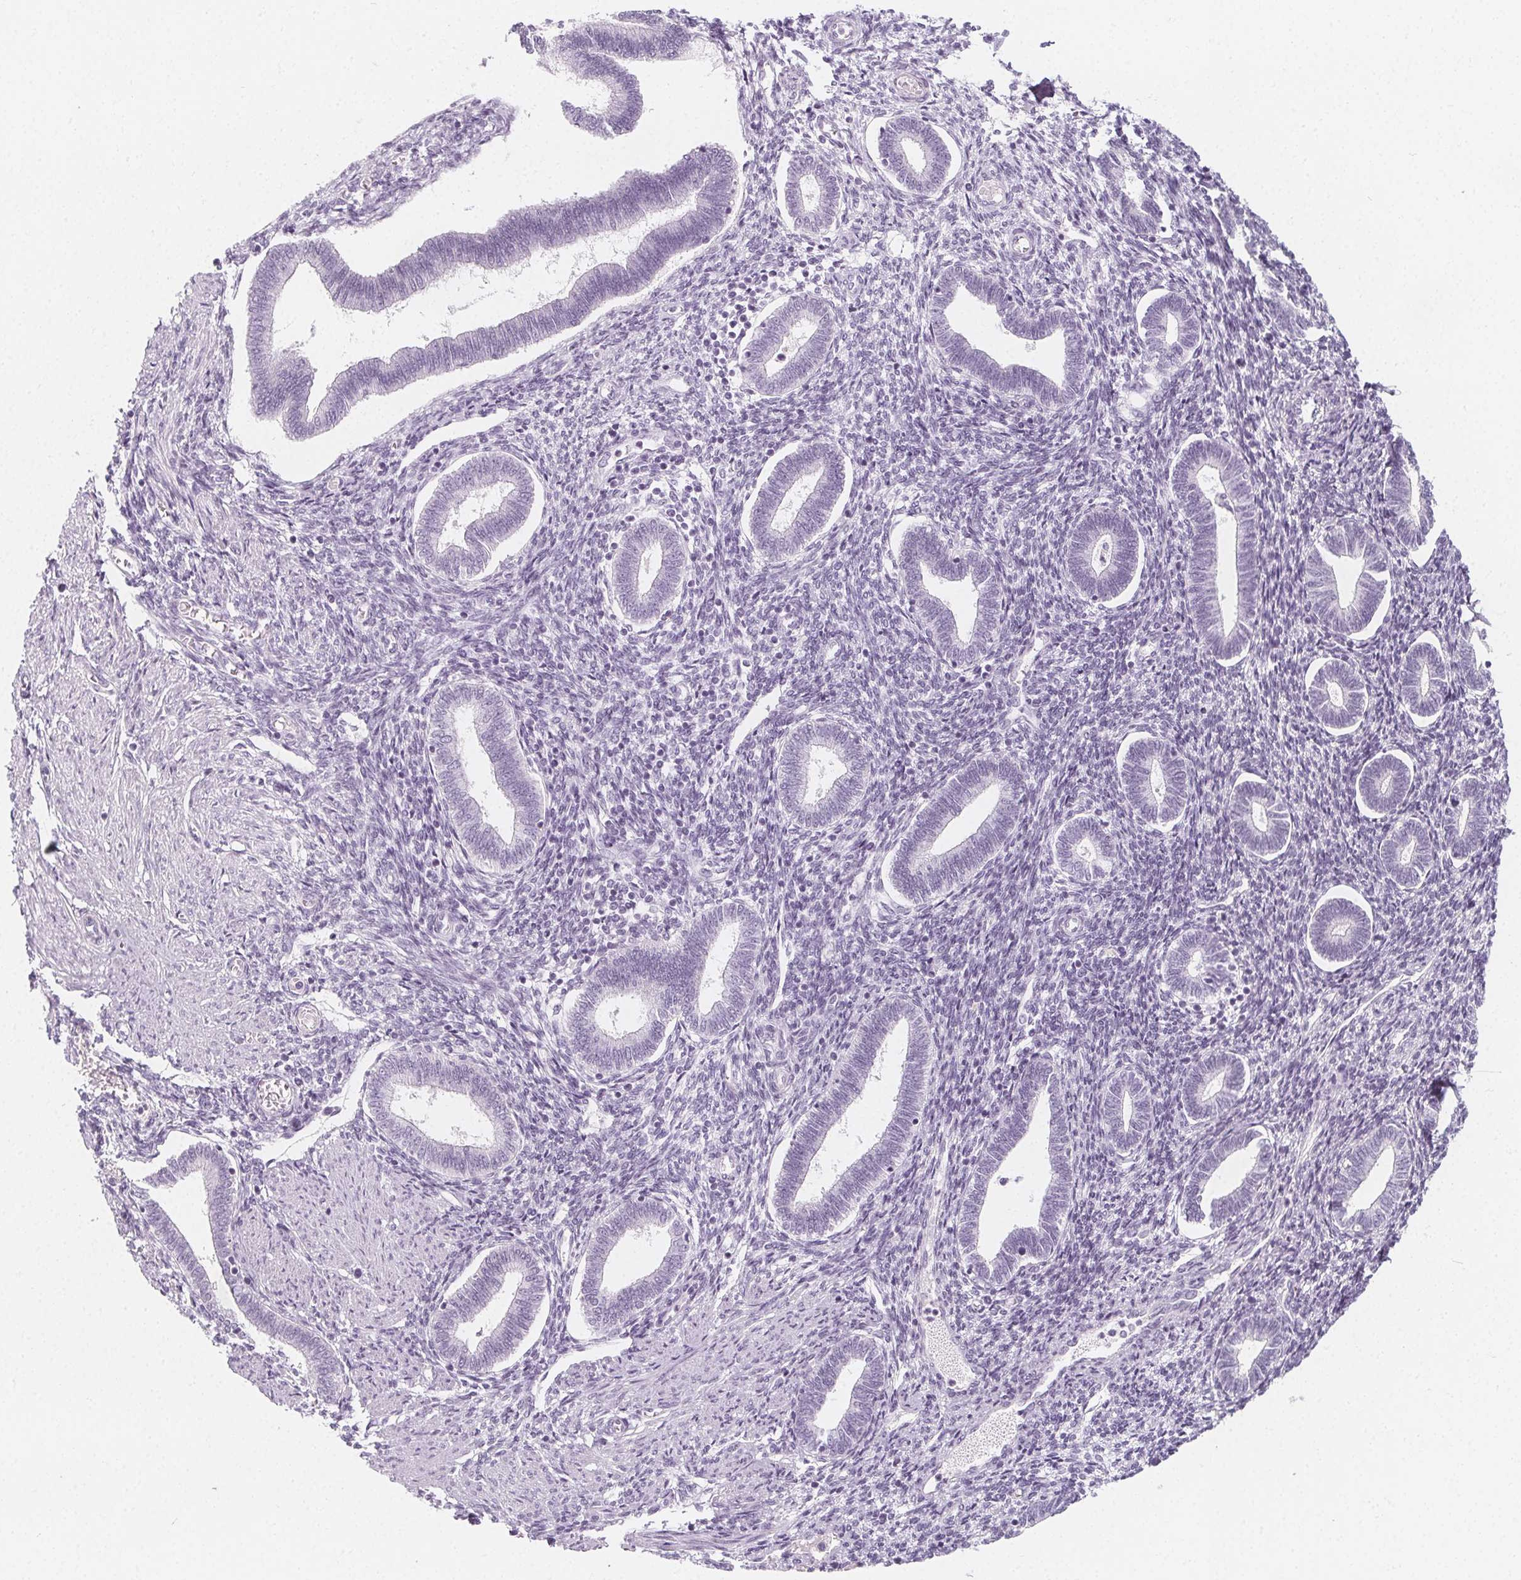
{"staining": {"intensity": "negative", "quantity": "none", "location": "none"}, "tissue": "endometrium", "cell_type": "Cells in endometrial stroma", "image_type": "normal", "snomed": [{"axis": "morphology", "description": "Normal tissue, NOS"}, {"axis": "topography", "description": "Endometrium"}], "caption": "Immunohistochemistry histopathology image of normal endometrium stained for a protein (brown), which displays no expression in cells in endometrial stroma.", "gene": "IL17C", "patient": {"sex": "female", "age": 42}}